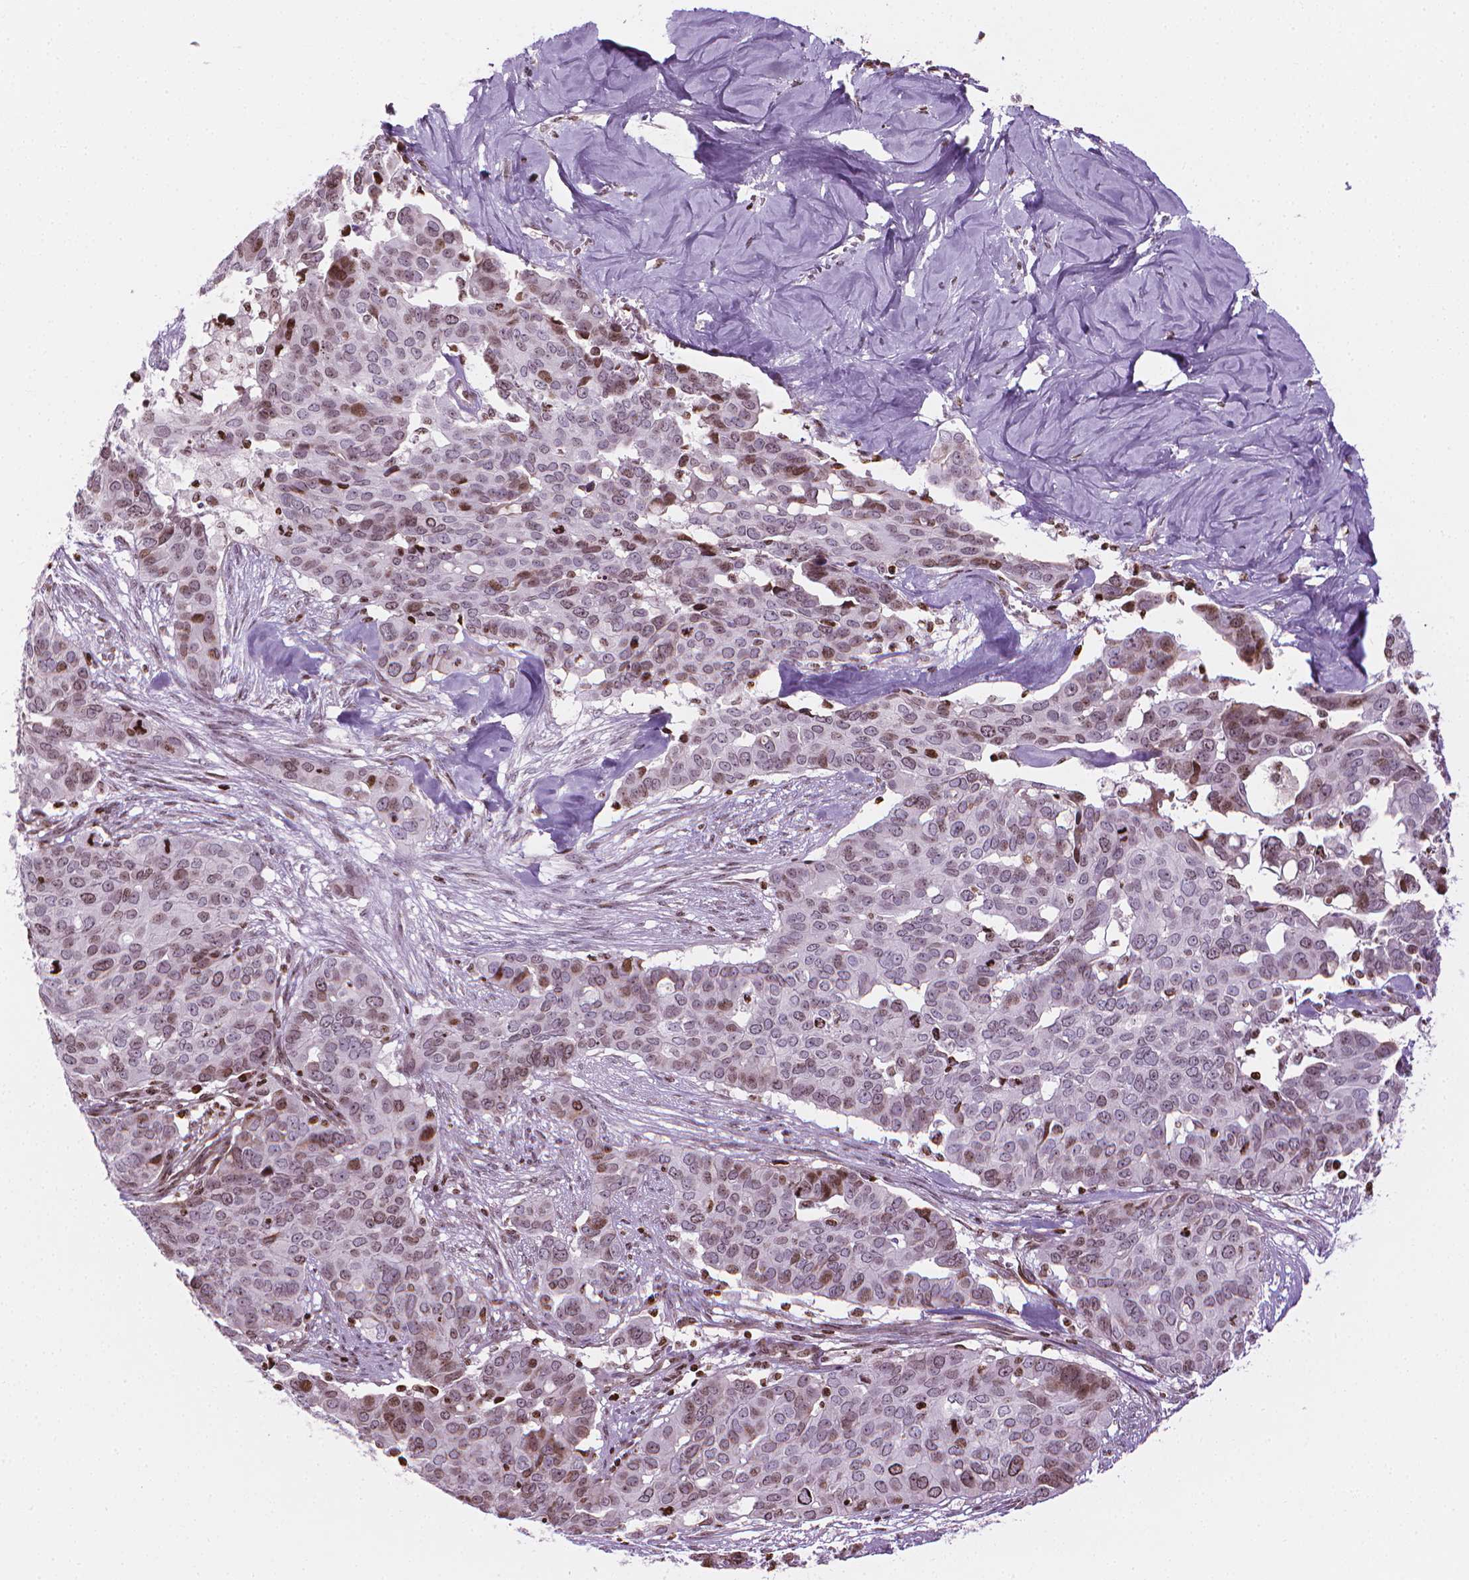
{"staining": {"intensity": "moderate", "quantity": "<25%", "location": "nuclear"}, "tissue": "ovarian cancer", "cell_type": "Tumor cells", "image_type": "cancer", "snomed": [{"axis": "morphology", "description": "Carcinoma, endometroid"}, {"axis": "topography", "description": "Ovary"}], "caption": "A photomicrograph of human endometroid carcinoma (ovarian) stained for a protein demonstrates moderate nuclear brown staining in tumor cells. (DAB IHC, brown staining for protein, blue staining for nuclei).", "gene": "PIP4K2A", "patient": {"sex": "female", "age": 78}}